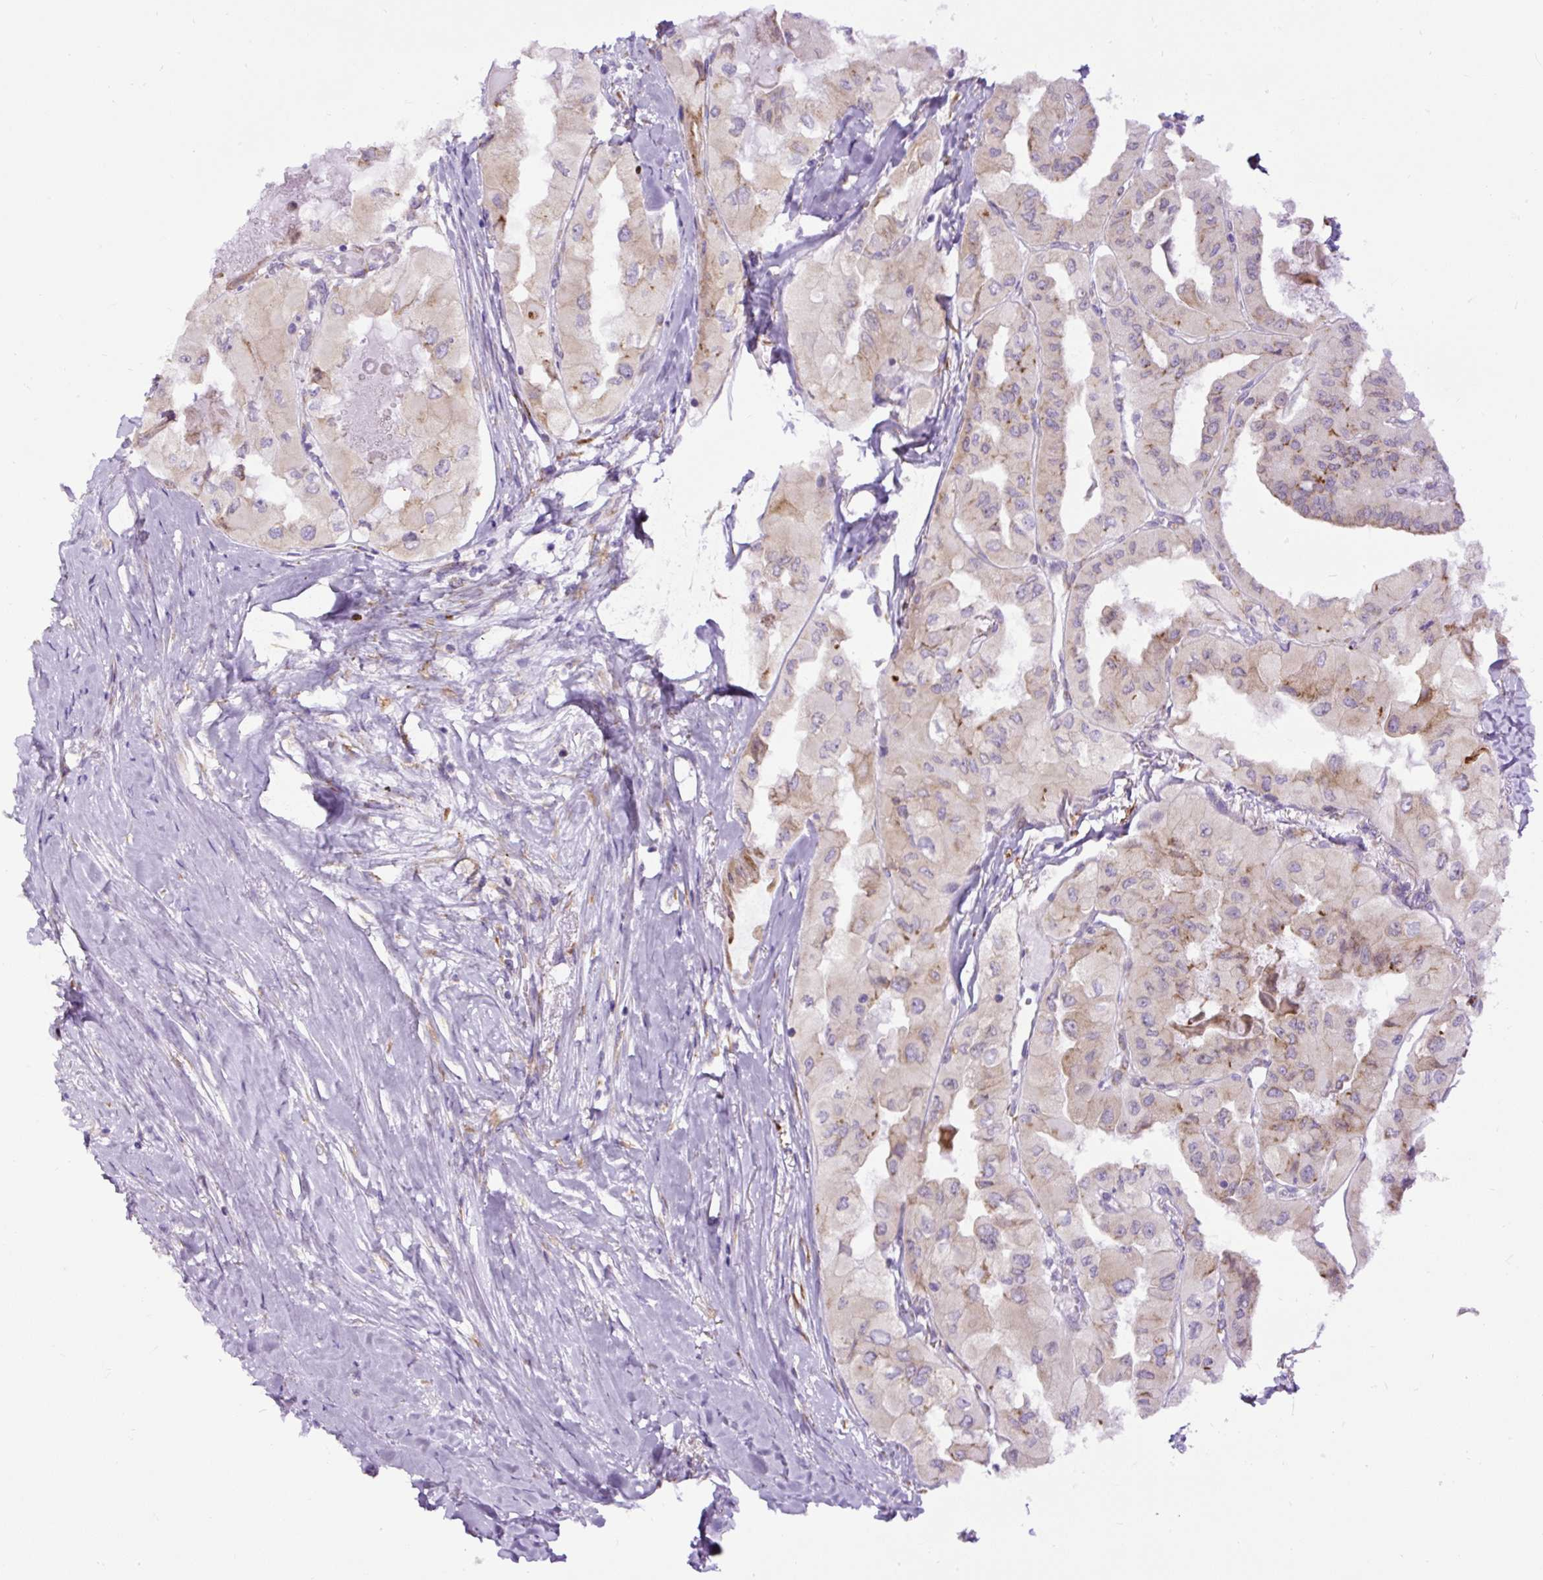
{"staining": {"intensity": "moderate", "quantity": "<25%", "location": "cytoplasmic/membranous"}, "tissue": "thyroid cancer", "cell_type": "Tumor cells", "image_type": "cancer", "snomed": [{"axis": "morphology", "description": "Normal tissue, NOS"}, {"axis": "morphology", "description": "Papillary adenocarcinoma, NOS"}, {"axis": "topography", "description": "Thyroid gland"}], "caption": "Protein expression analysis of thyroid cancer (papillary adenocarcinoma) exhibits moderate cytoplasmic/membranous positivity in approximately <25% of tumor cells.", "gene": "DDOST", "patient": {"sex": "female", "age": 59}}